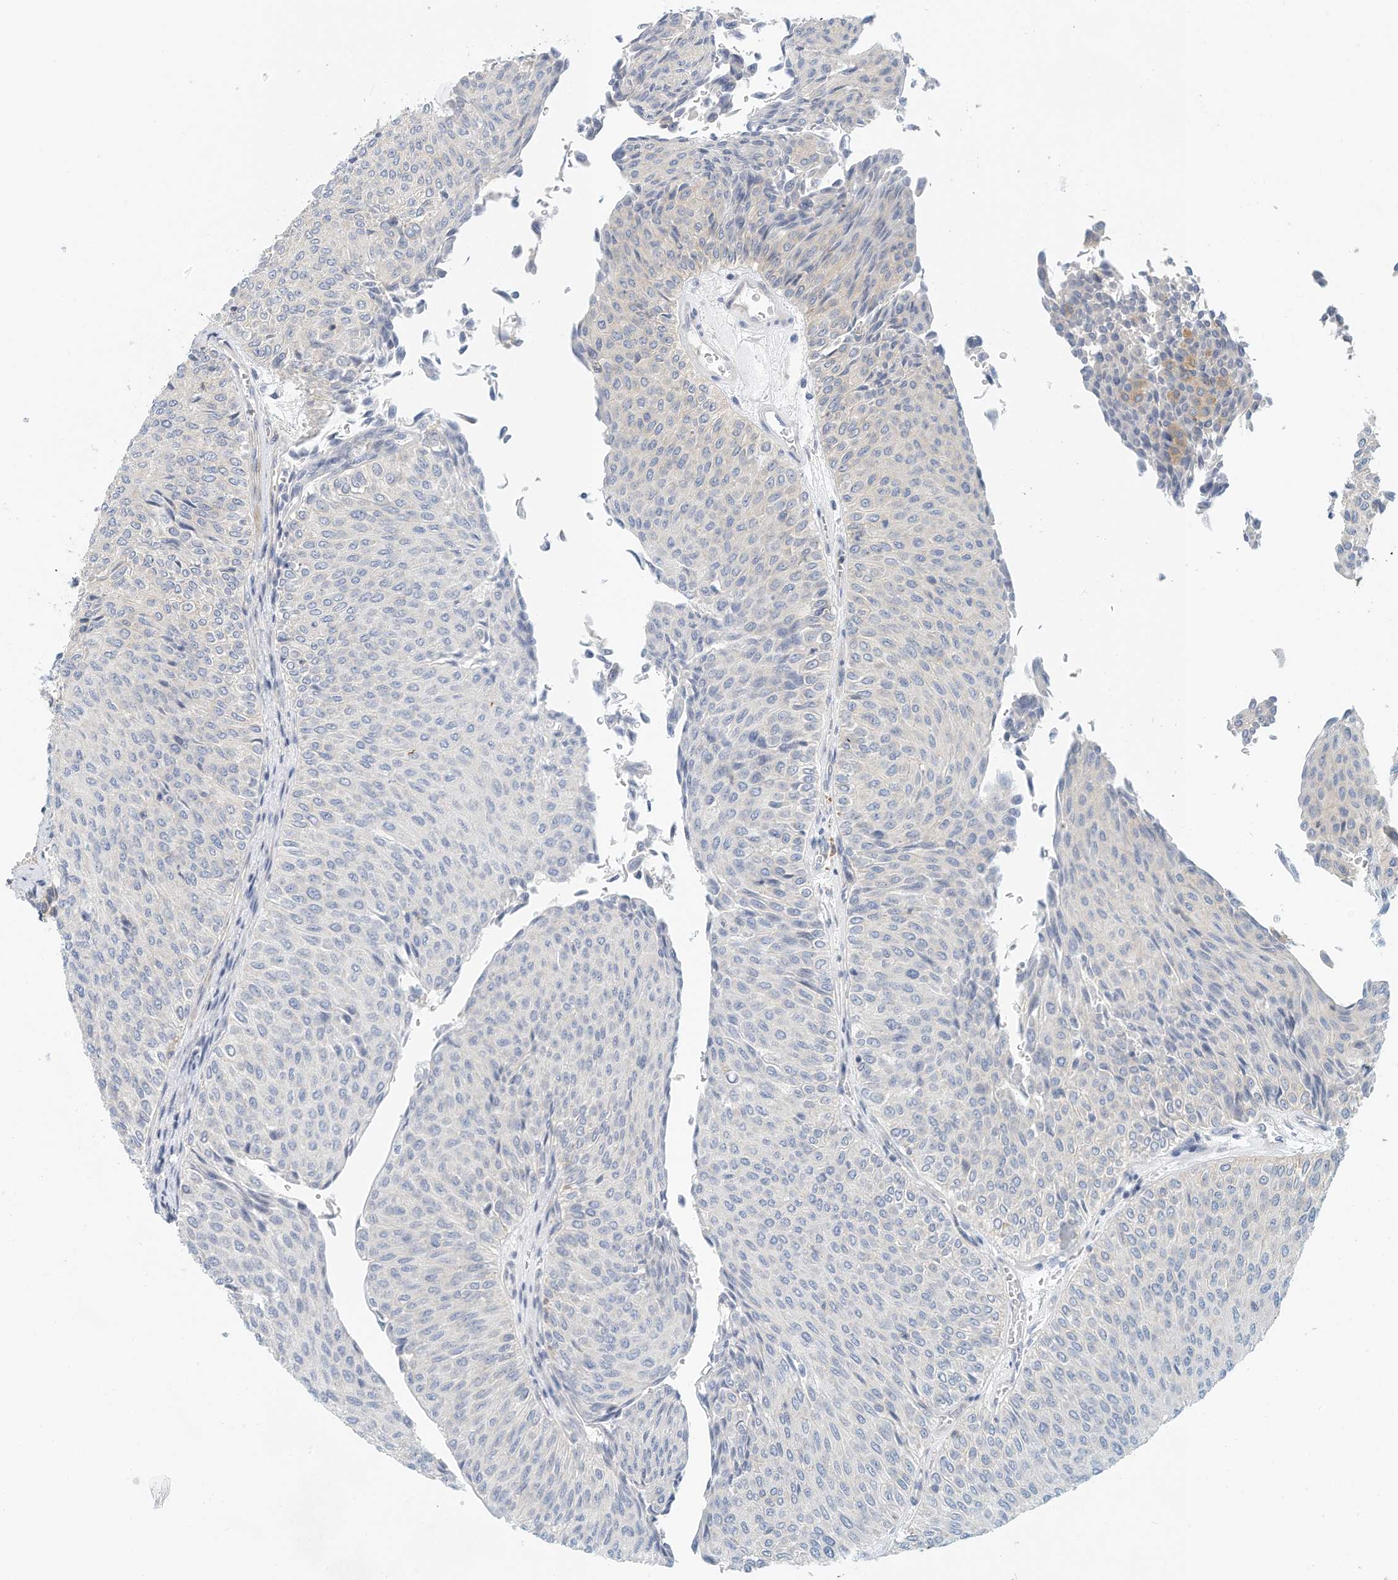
{"staining": {"intensity": "negative", "quantity": "none", "location": "none"}, "tissue": "urothelial cancer", "cell_type": "Tumor cells", "image_type": "cancer", "snomed": [{"axis": "morphology", "description": "Urothelial carcinoma, Low grade"}, {"axis": "topography", "description": "Urinary bladder"}], "caption": "Immunohistochemical staining of human urothelial cancer demonstrates no significant staining in tumor cells.", "gene": "MICAL1", "patient": {"sex": "male", "age": 78}}